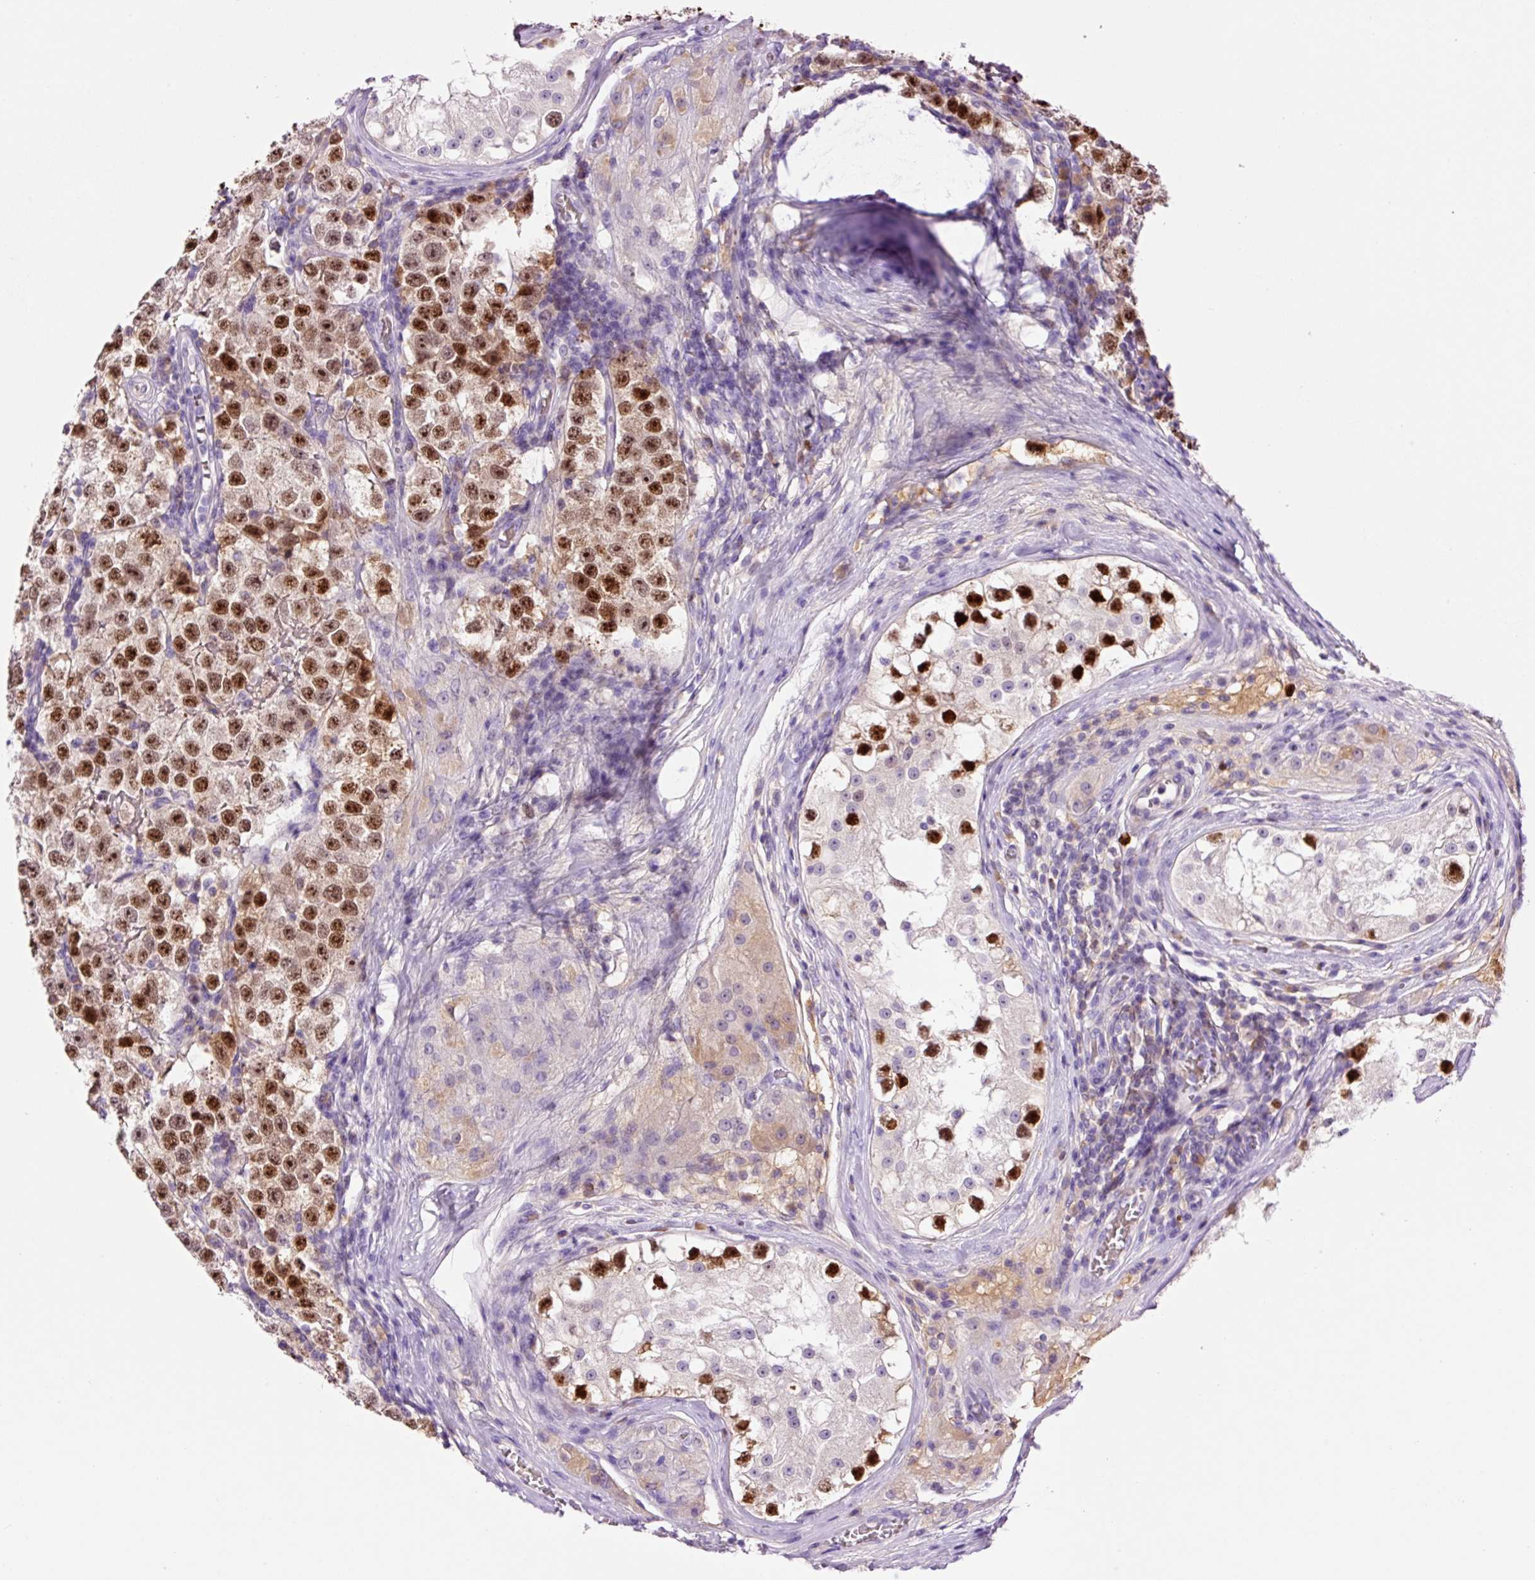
{"staining": {"intensity": "strong", "quantity": ">75%", "location": "nuclear"}, "tissue": "testis cancer", "cell_type": "Tumor cells", "image_type": "cancer", "snomed": [{"axis": "morphology", "description": "Seminoma, NOS"}, {"axis": "topography", "description": "Testis"}], "caption": "This histopathology image demonstrates seminoma (testis) stained with IHC to label a protein in brown. The nuclear of tumor cells show strong positivity for the protein. Nuclei are counter-stained blue.", "gene": "DPPA4", "patient": {"sex": "male", "age": 34}}